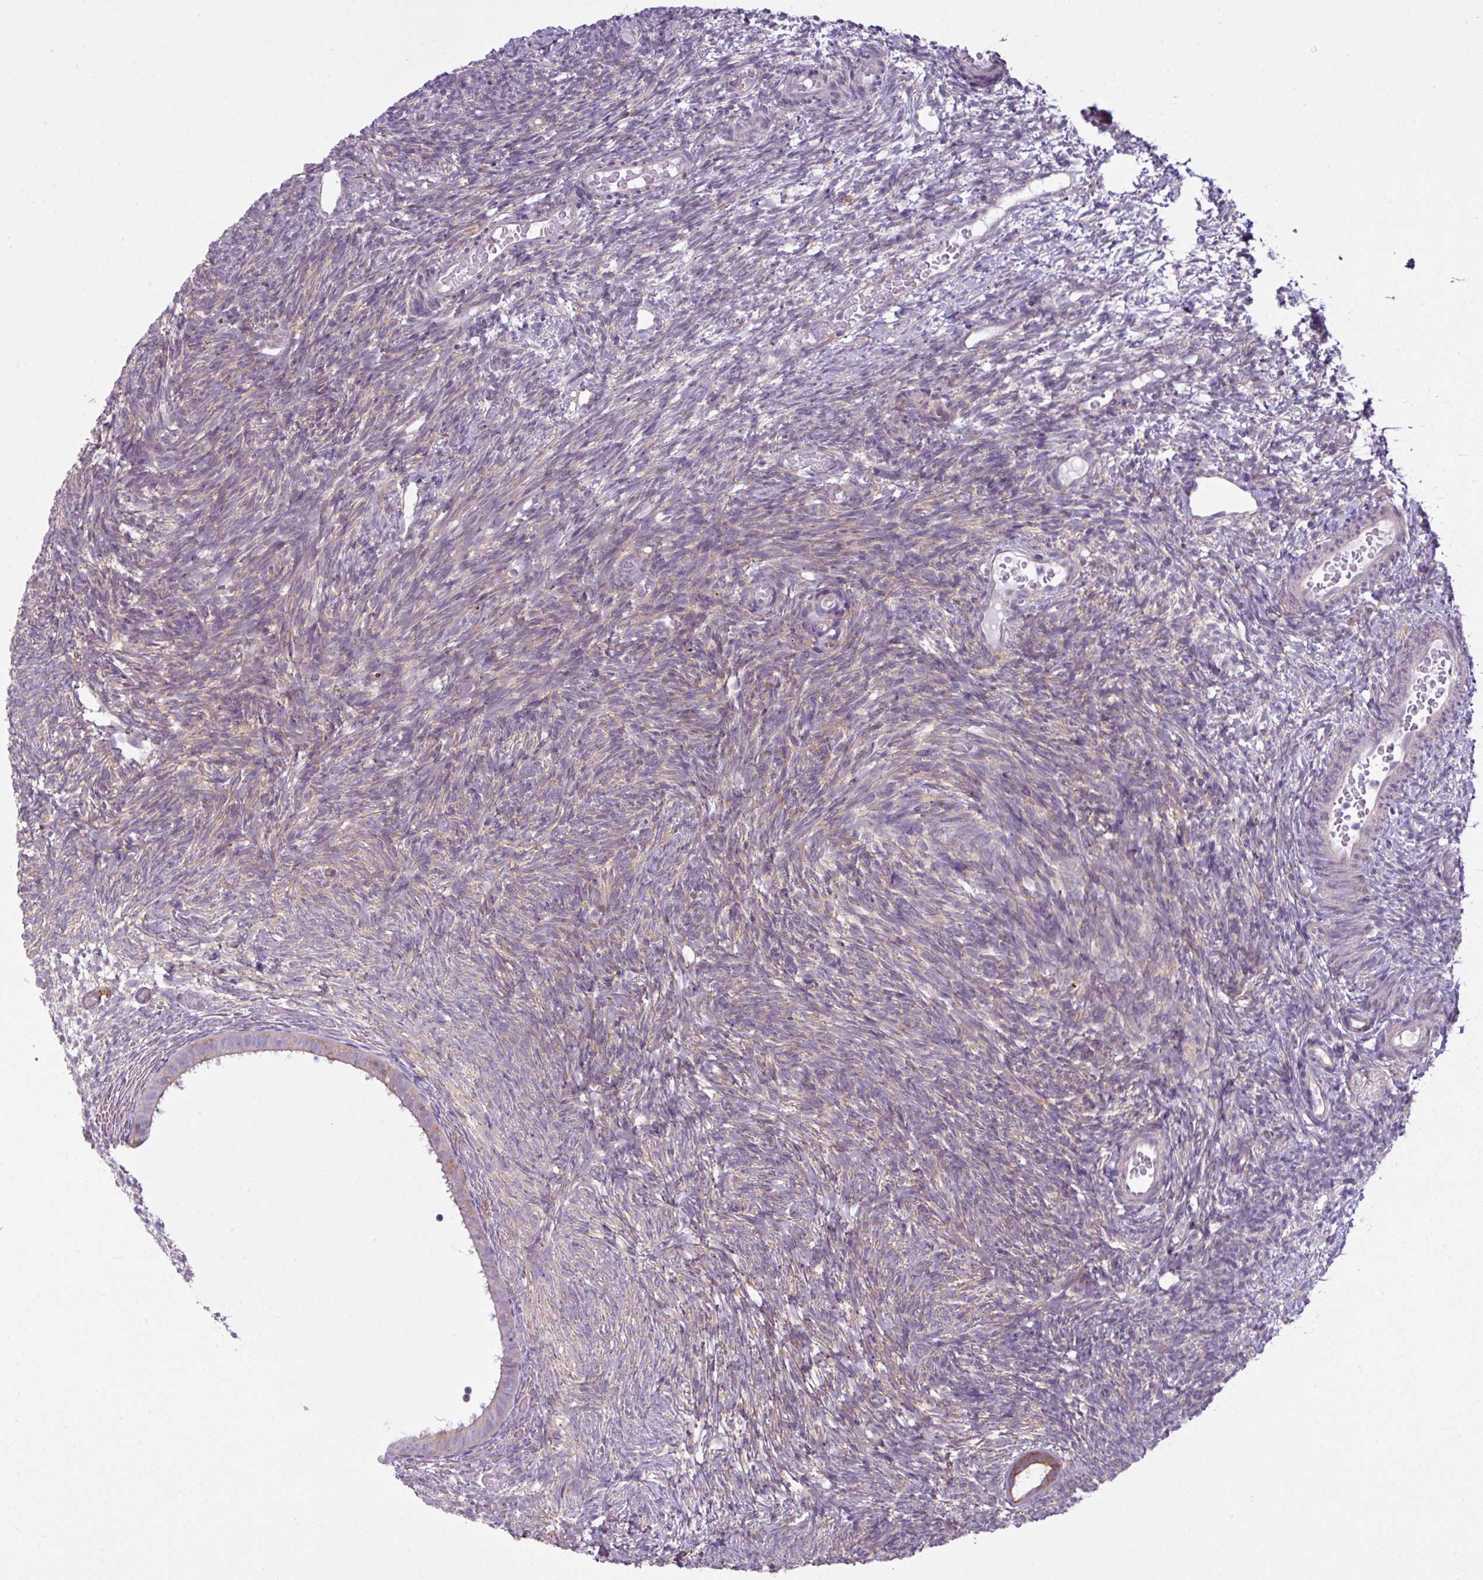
{"staining": {"intensity": "negative", "quantity": "none", "location": "none"}, "tissue": "ovary", "cell_type": "Follicle cells", "image_type": "normal", "snomed": [{"axis": "morphology", "description": "Normal tissue, NOS"}, {"axis": "topography", "description": "Ovary"}], "caption": "This is an immunohistochemistry photomicrograph of normal ovary. There is no staining in follicle cells.", "gene": "CAMK2A", "patient": {"sex": "female", "age": 39}}